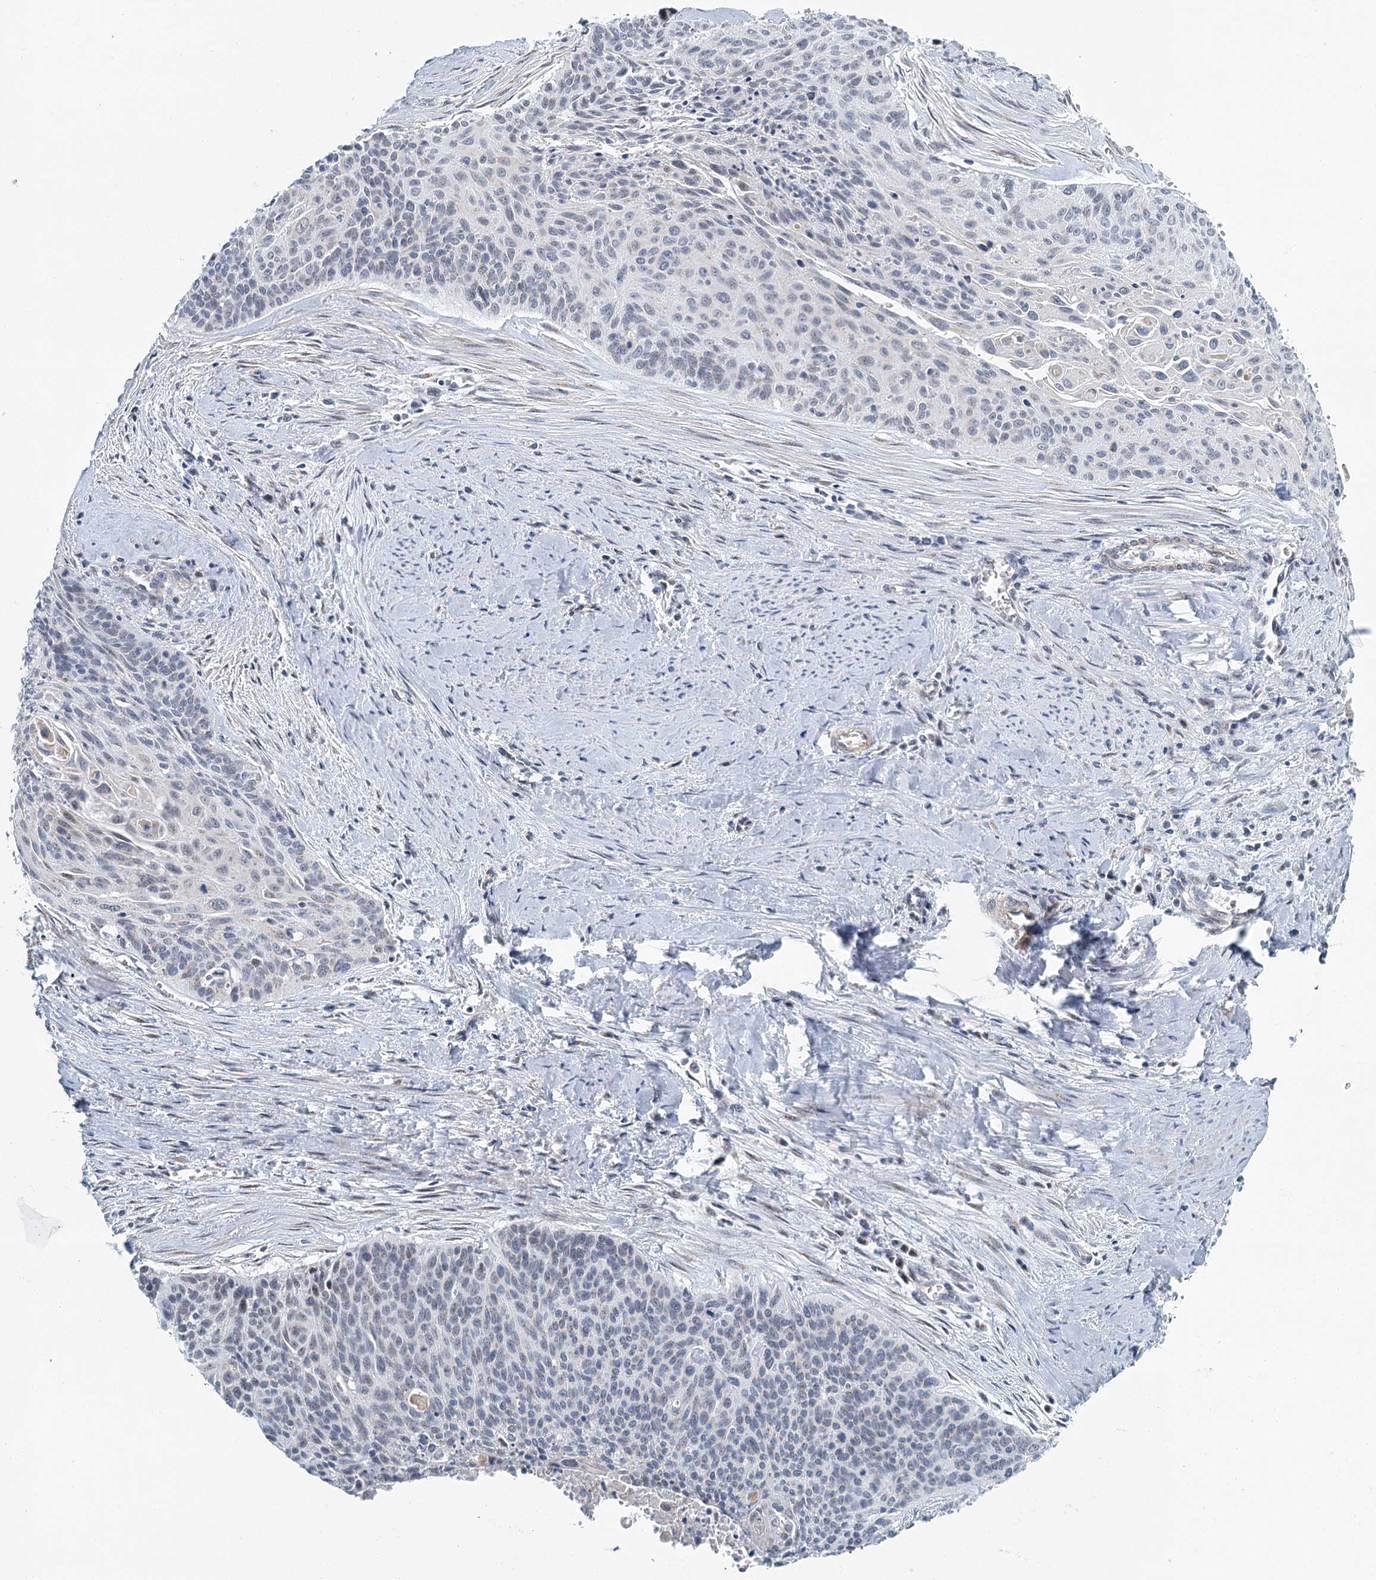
{"staining": {"intensity": "negative", "quantity": "none", "location": "none"}, "tissue": "cervical cancer", "cell_type": "Tumor cells", "image_type": "cancer", "snomed": [{"axis": "morphology", "description": "Squamous cell carcinoma, NOS"}, {"axis": "topography", "description": "Cervix"}], "caption": "This is a image of immunohistochemistry staining of squamous cell carcinoma (cervical), which shows no expression in tumor cells. Nuclei are stained in blue.", "gene": "ZNF527", "patient": {"sex": "female", "age": 55}}